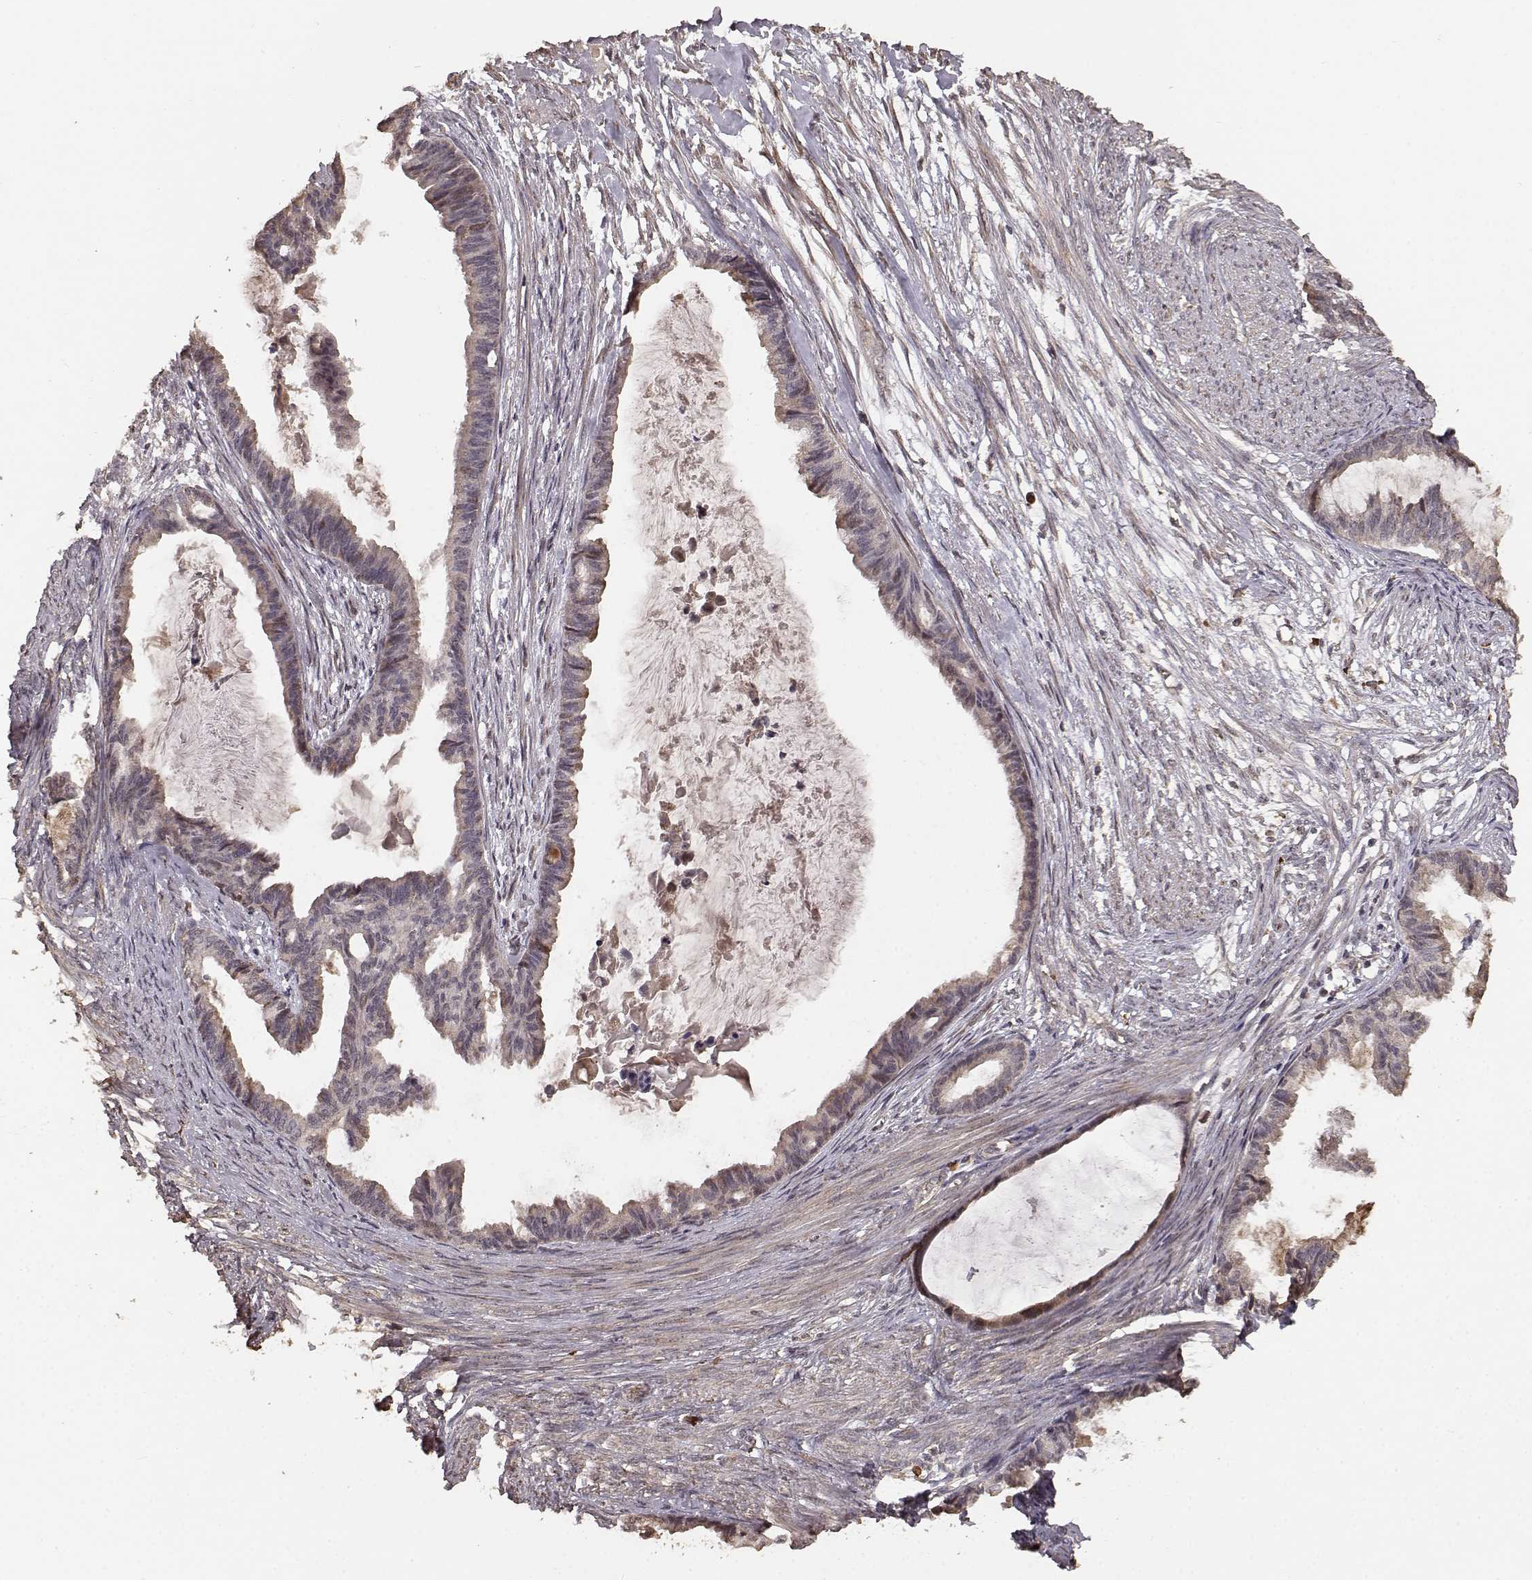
{"staining": {"intensity": "weak", "quantity": "<25%", "location": "cytoplasmic/membranous"}, "tissue": "endometrial cancer", "cell_type": "Tumor cells", "image_type": "cancer", "snomed": [{"axis": "morphology", "description": "Adenocarcinoma, NOS"}, {"axis": "topography", "description": "Endometrium"}], "caption": "A high-resolution image shows immunohistochemistry (IHC) staining of endometrial cancer, which demonstrates no significant expression in tumor cells. Brightfield microscopy of IHC stained with DAB (3,3'-diaminobenzidine) (brown) and hematoxylin (blue), captured at high magnification.", "gene": "USP15", "patient": {"sex": "female", "age": 86}}